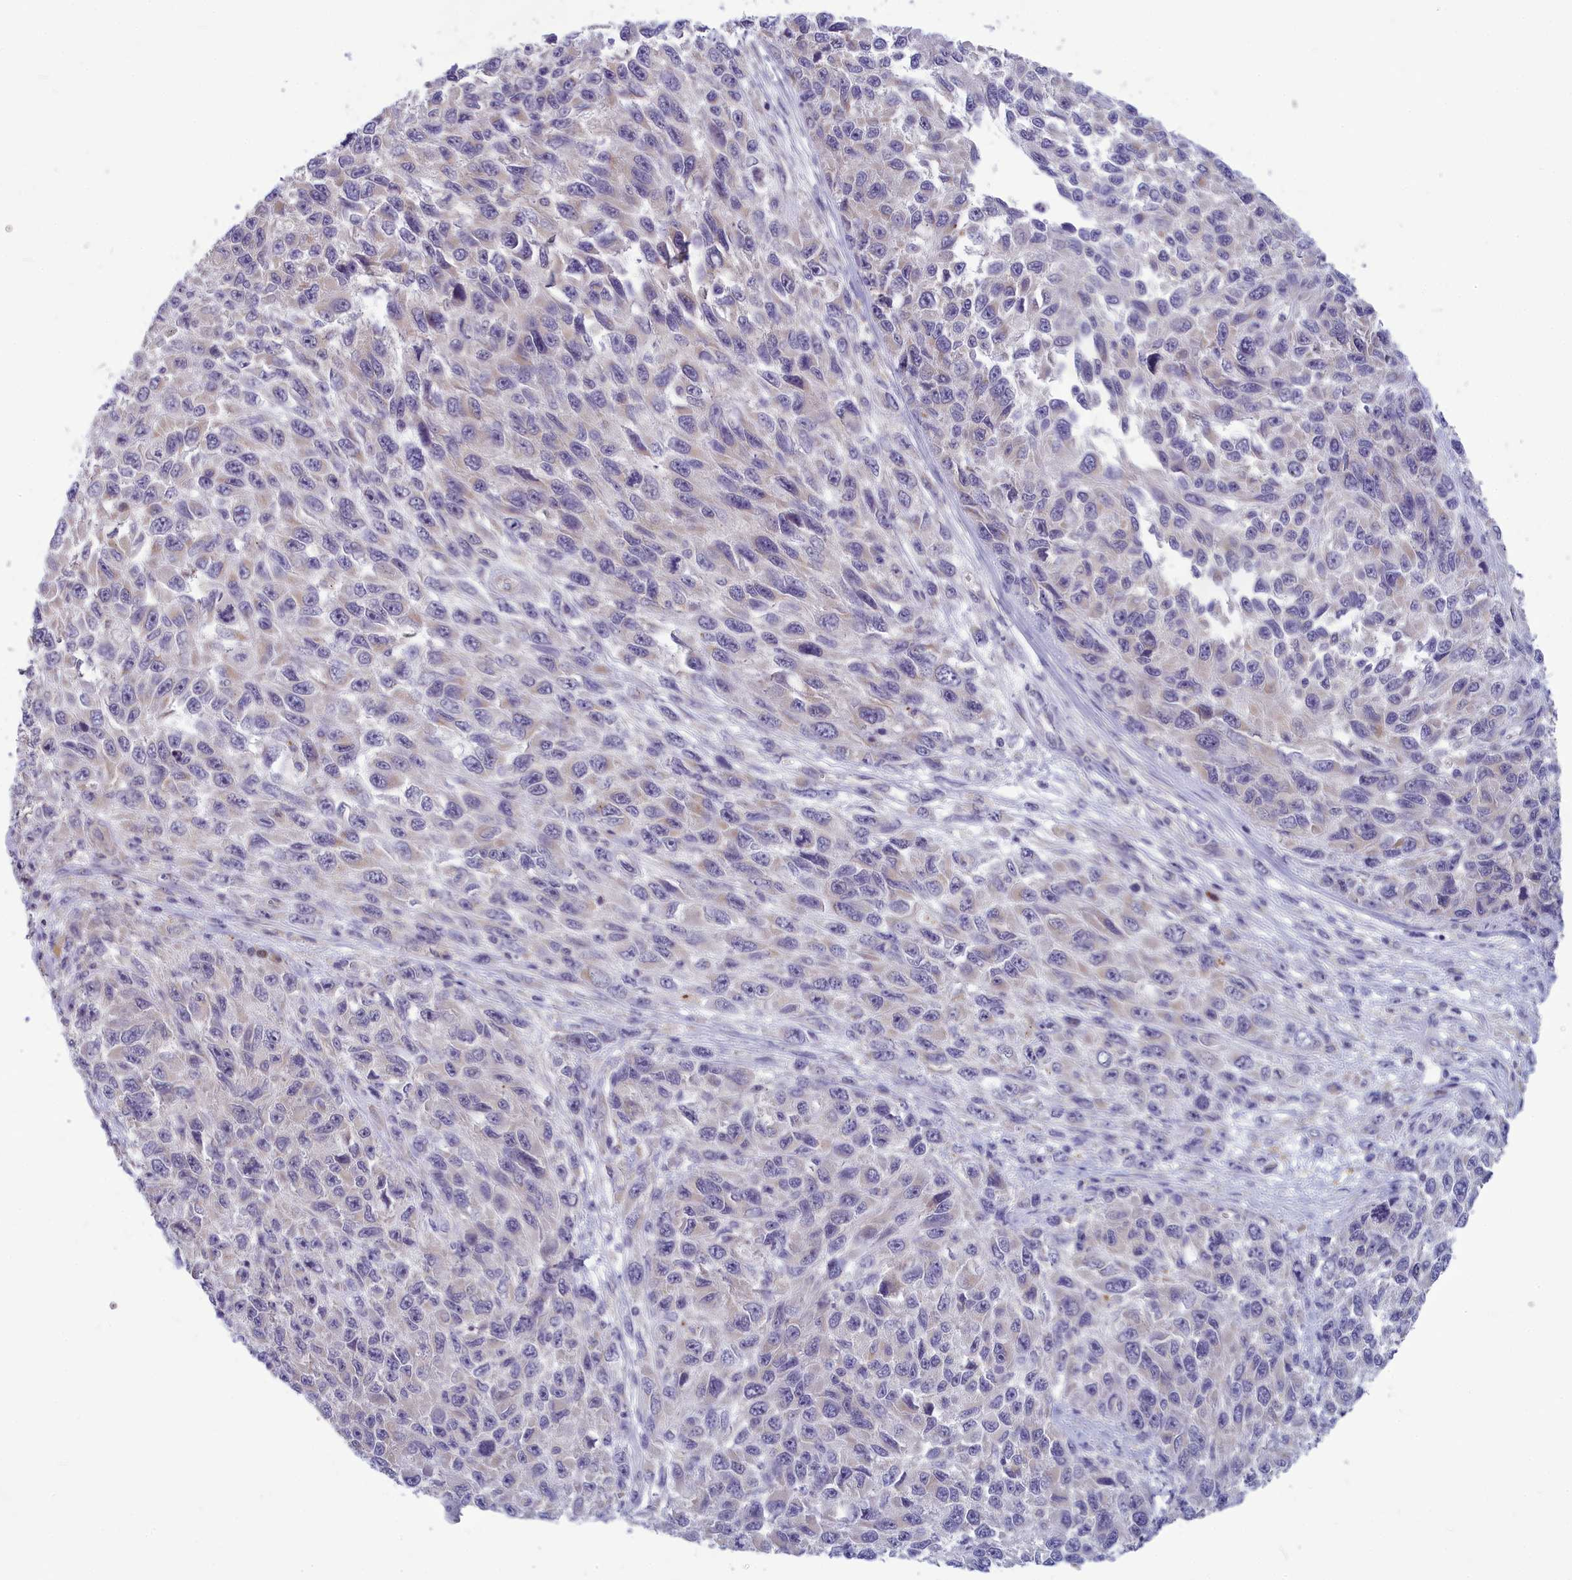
{"staining": {"intensity": "negative", "quantity": "none", "location": "none"}, "tissue": "melanoma", "cell_type": "Tumor cells", "image_type": "cancer", "snomed": [{"axis": "morphology", "description": "Normal tissue, NOS"}, {"axis": "morphology", "description": "Malignant melanoma, NOS"}, {"axis": "topography", "description": "Skin"}], "caption": "A photomicrograph of human melanoma is negative for staining in tumor cells.", "gene": "MRI1", "patient": {"sex": "female", "age": 96}}